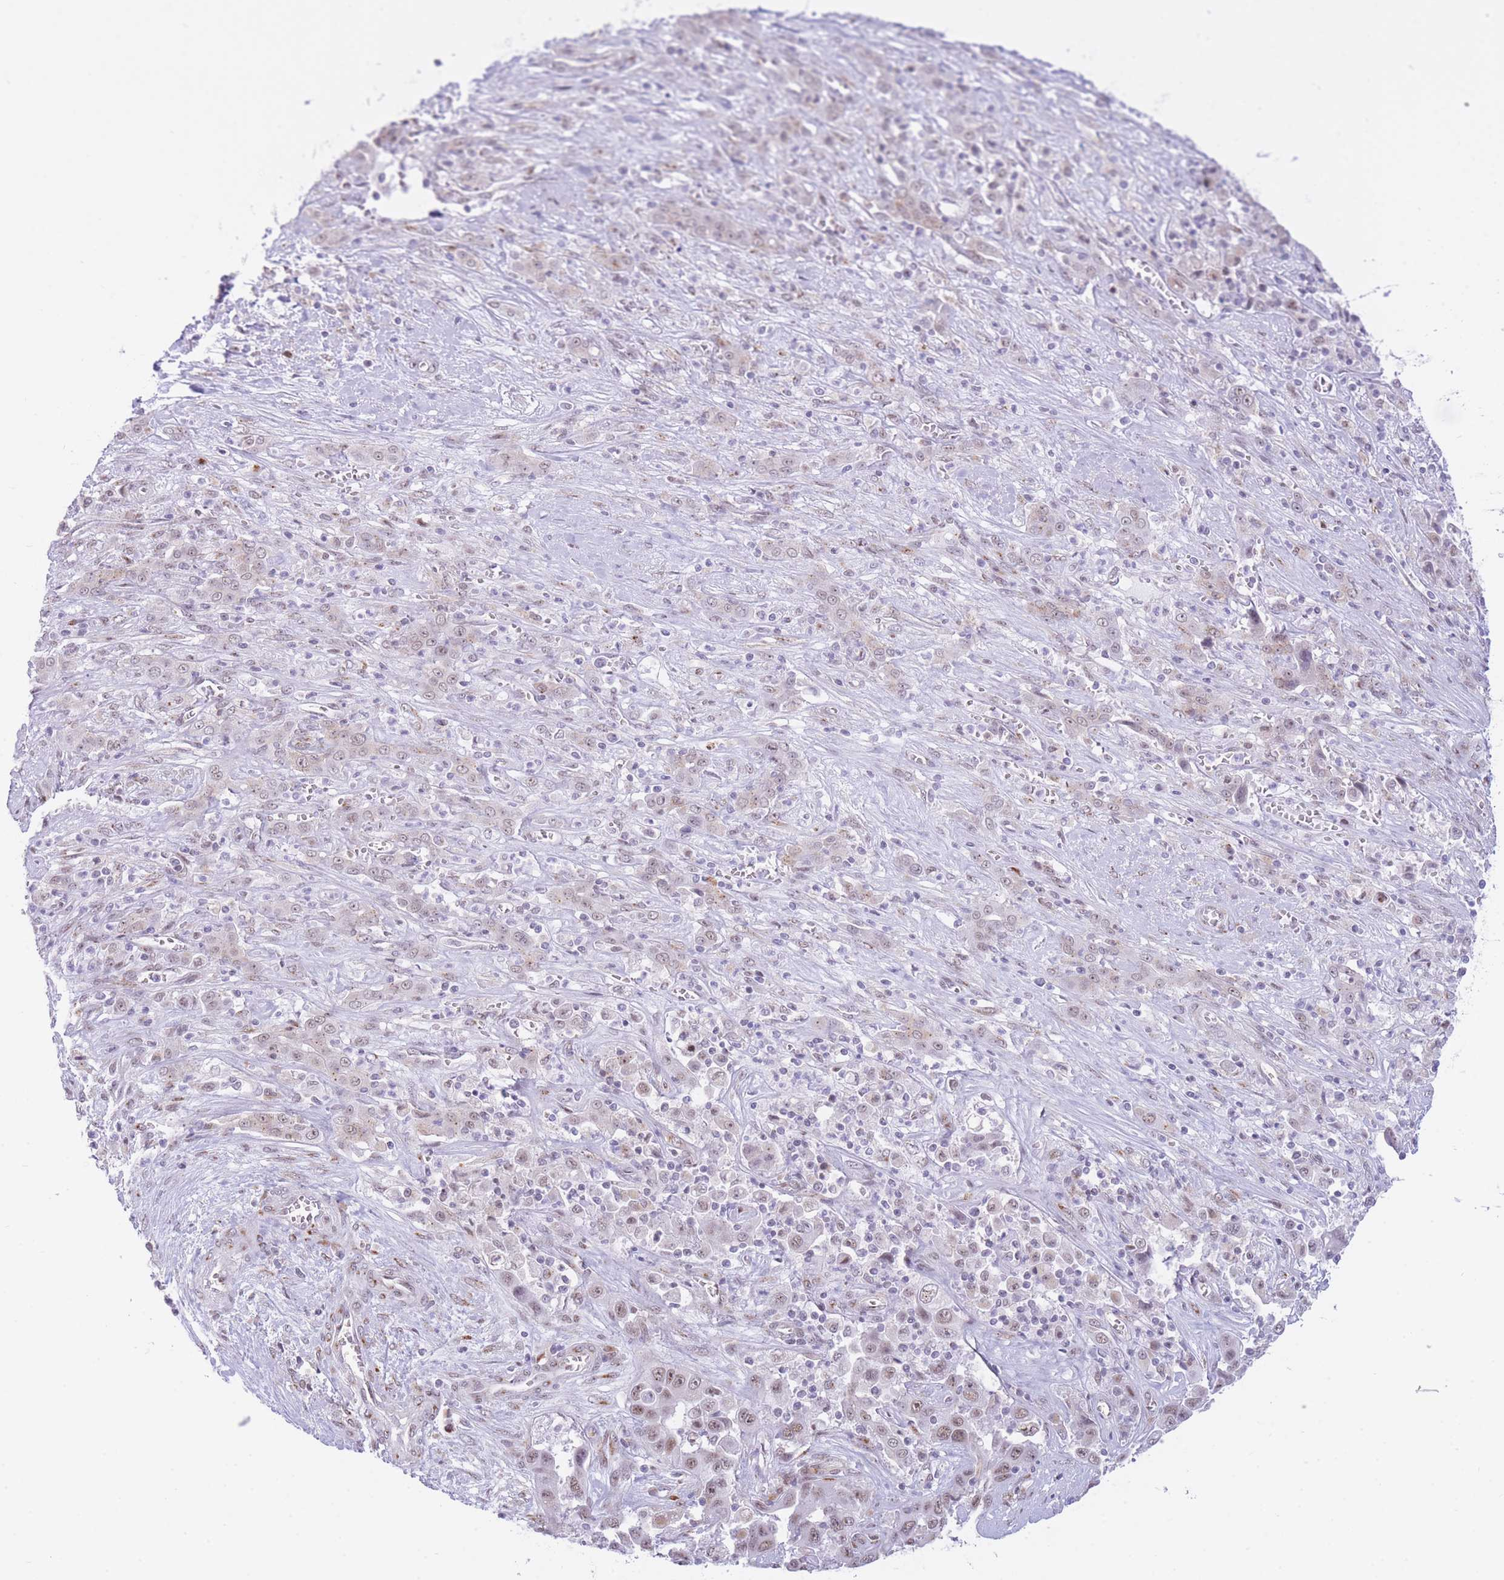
{"staining": {"intensity": "moderate", "quantity": ">75%", "location": "cytoplasmic/membranous,nuclear"}, "tissue": "liver cancer", "cell_type": "Tumor cells", "image_type": "cancer", "snomed": [{"axis": "morphology", "description": "Cholangiocarcinoma"}, {"axis": "topography", "description": "Liver"}], "caption": "Approximately >75% of tumor cells in liver cancer display moderate cytoplasmic/membranous and nuclear protein expression as visualized by brown immunohistochemical staining.", "gene": "INO80C", "patient": {"sex": "female", "age": 52}}